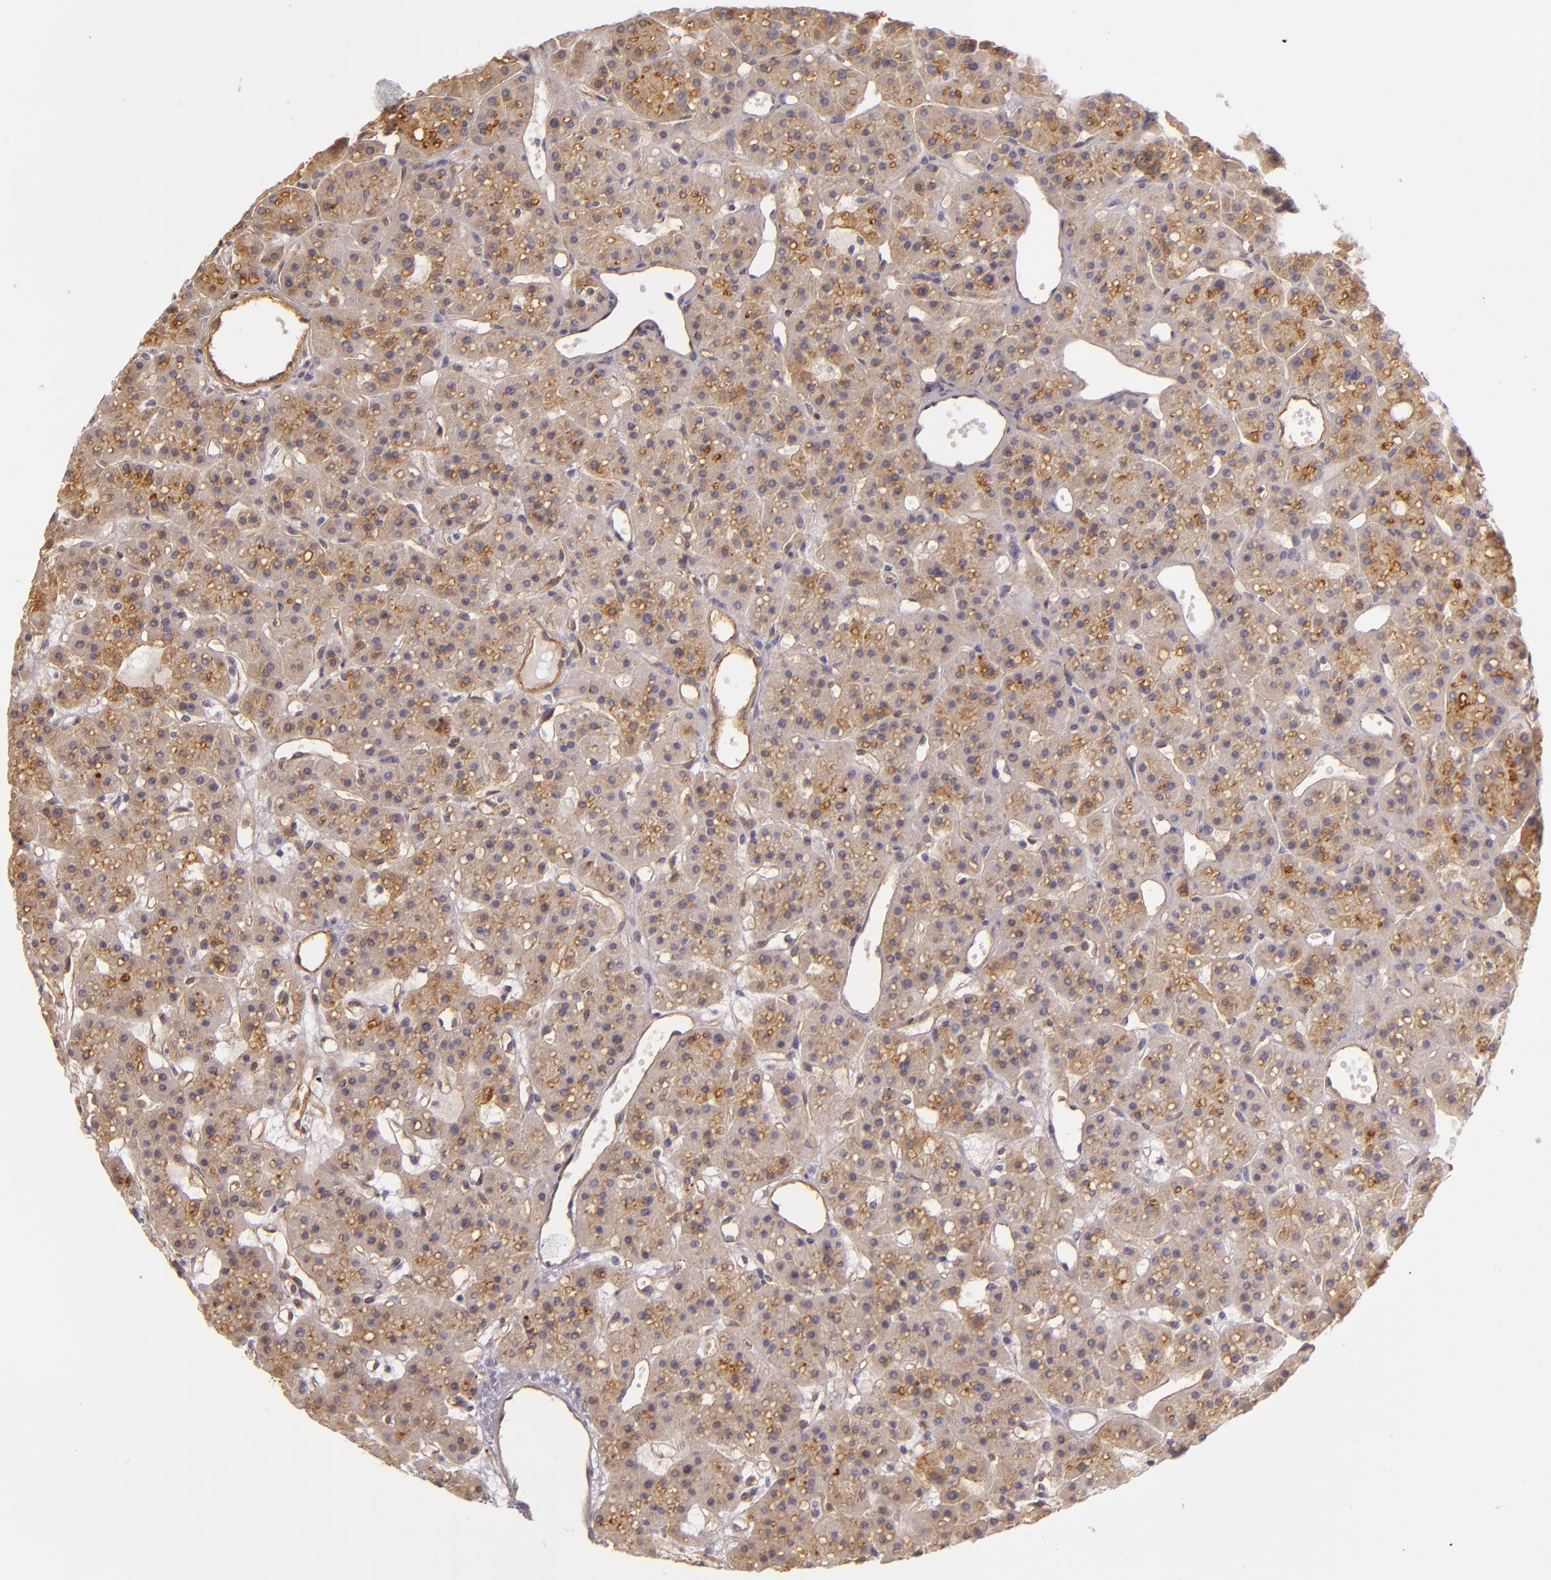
{"staining": {"intensity": "moderate", "quantity": "25%-75%", "location": "cytoplasmic/membranous"}, "tissue": "parathyroid gland", "cell_type": "Glandular cells", "image_type": "normal", "snomed": [{"axis": "morphology", "description": "Normal tissue, NOS"}, {"axis": "topography", "description": "Parathyroid gland"}], "caption": "The image shows immunohistochemical staining of benign parathyroid gland. There is moderate cytoplasmic/membranous staining is present in approximately 25%-75% of glandular cells.", "gene": "CTSF", "patient": {"sex": "female", "age": 76}}